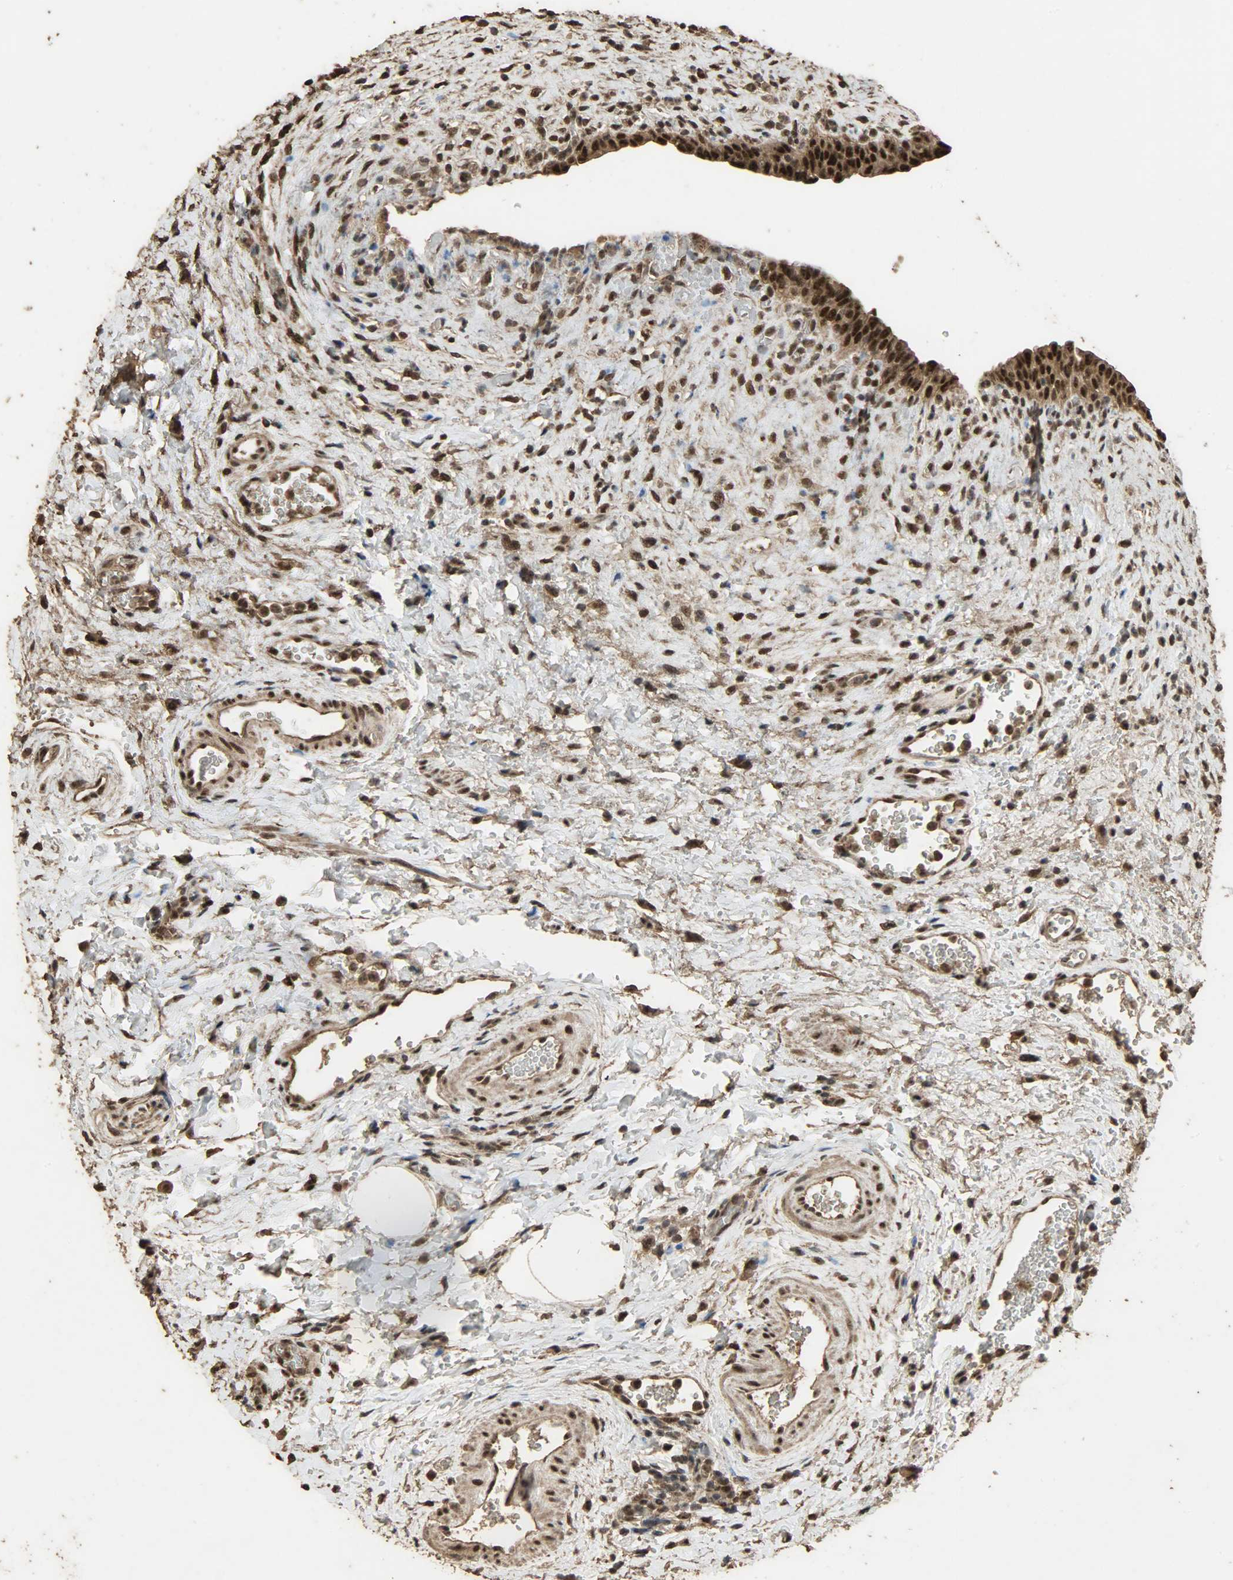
{"staining": {"intensity": "strong", "quantity": ">75%", "location": "cytoplasmic/membranous,nuclear"}, "tissue": "urinary bladder", "cell_type": "Urothelial cells", "image_type": "normal", "snomed": [{"axis": "morphology", "description": "Normal tissue, NOS"}, {"axis": "morphology", "description": "Dysplasia, NOS"}, {"axis": "topography", "description": "Urinary bladder"}], "caption": "A high amount of strong cytoplasmic/membranous,nuclear positivity is seen in about >75% of urothelial cells in unremarkable urinary bladder. (DAB IHC, brown staining for protein, blue staining for nuclei).", "gene": "CCNT2", "patient": {"sex": "male", "age": 35}}